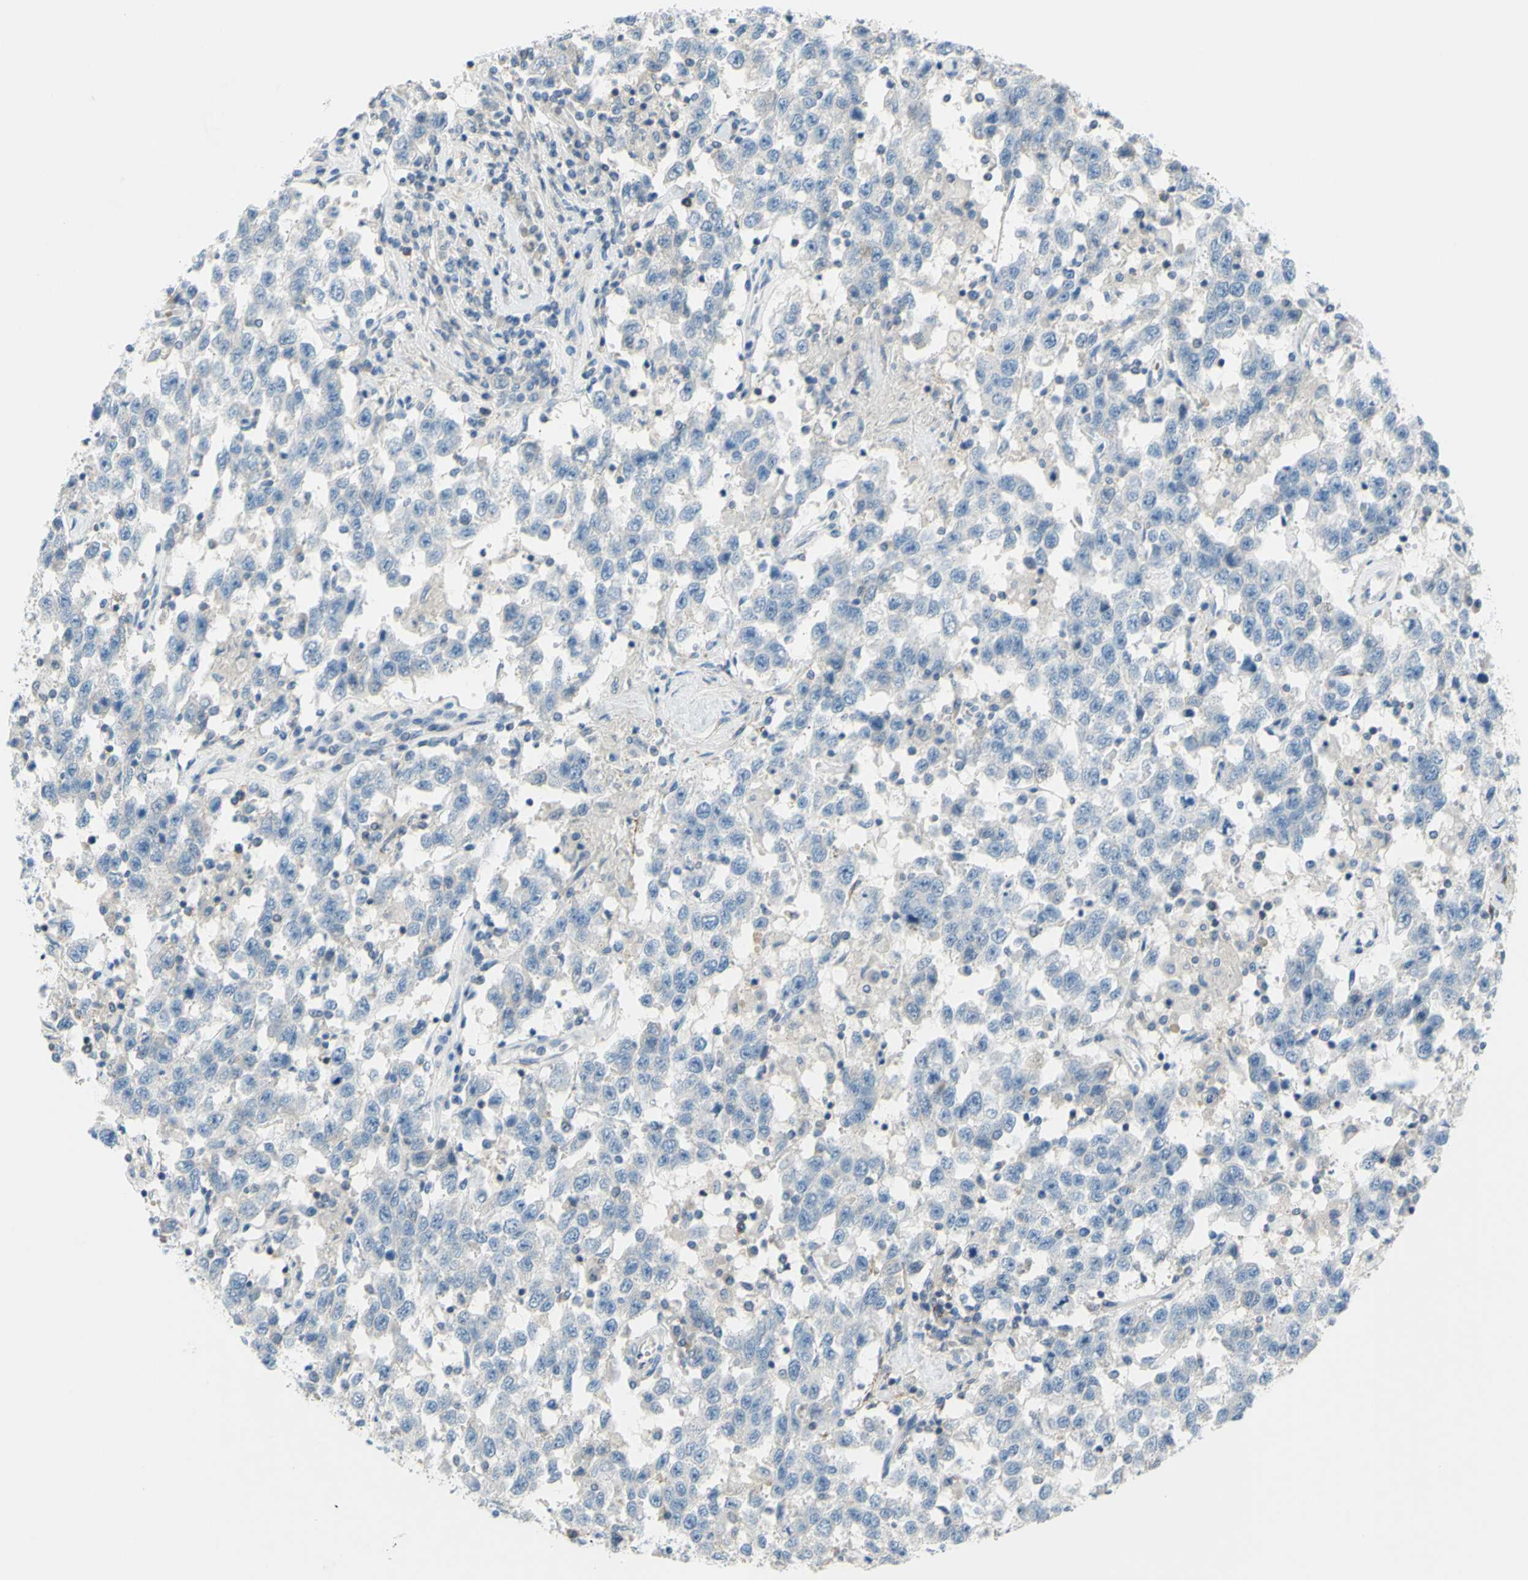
{"staining": {"intensity": "negative", "quantity": "none", "location": "none"}, "tissue": "testis cancer", "cell_type": "Tumor cells", "image_type": "cancer", "snomed": [{"axis": "morphology", "description": "Seminoma, NOS"}, {"axis": "topography", "description": "Testis"}], "caption": "A micrograph of testis seminoma stained for a protein shows no brown staining in tumor cells. Nuclei are stained in blue.", "gene": "PRRG2", "patient": {"sex": "male", "age": 41}}